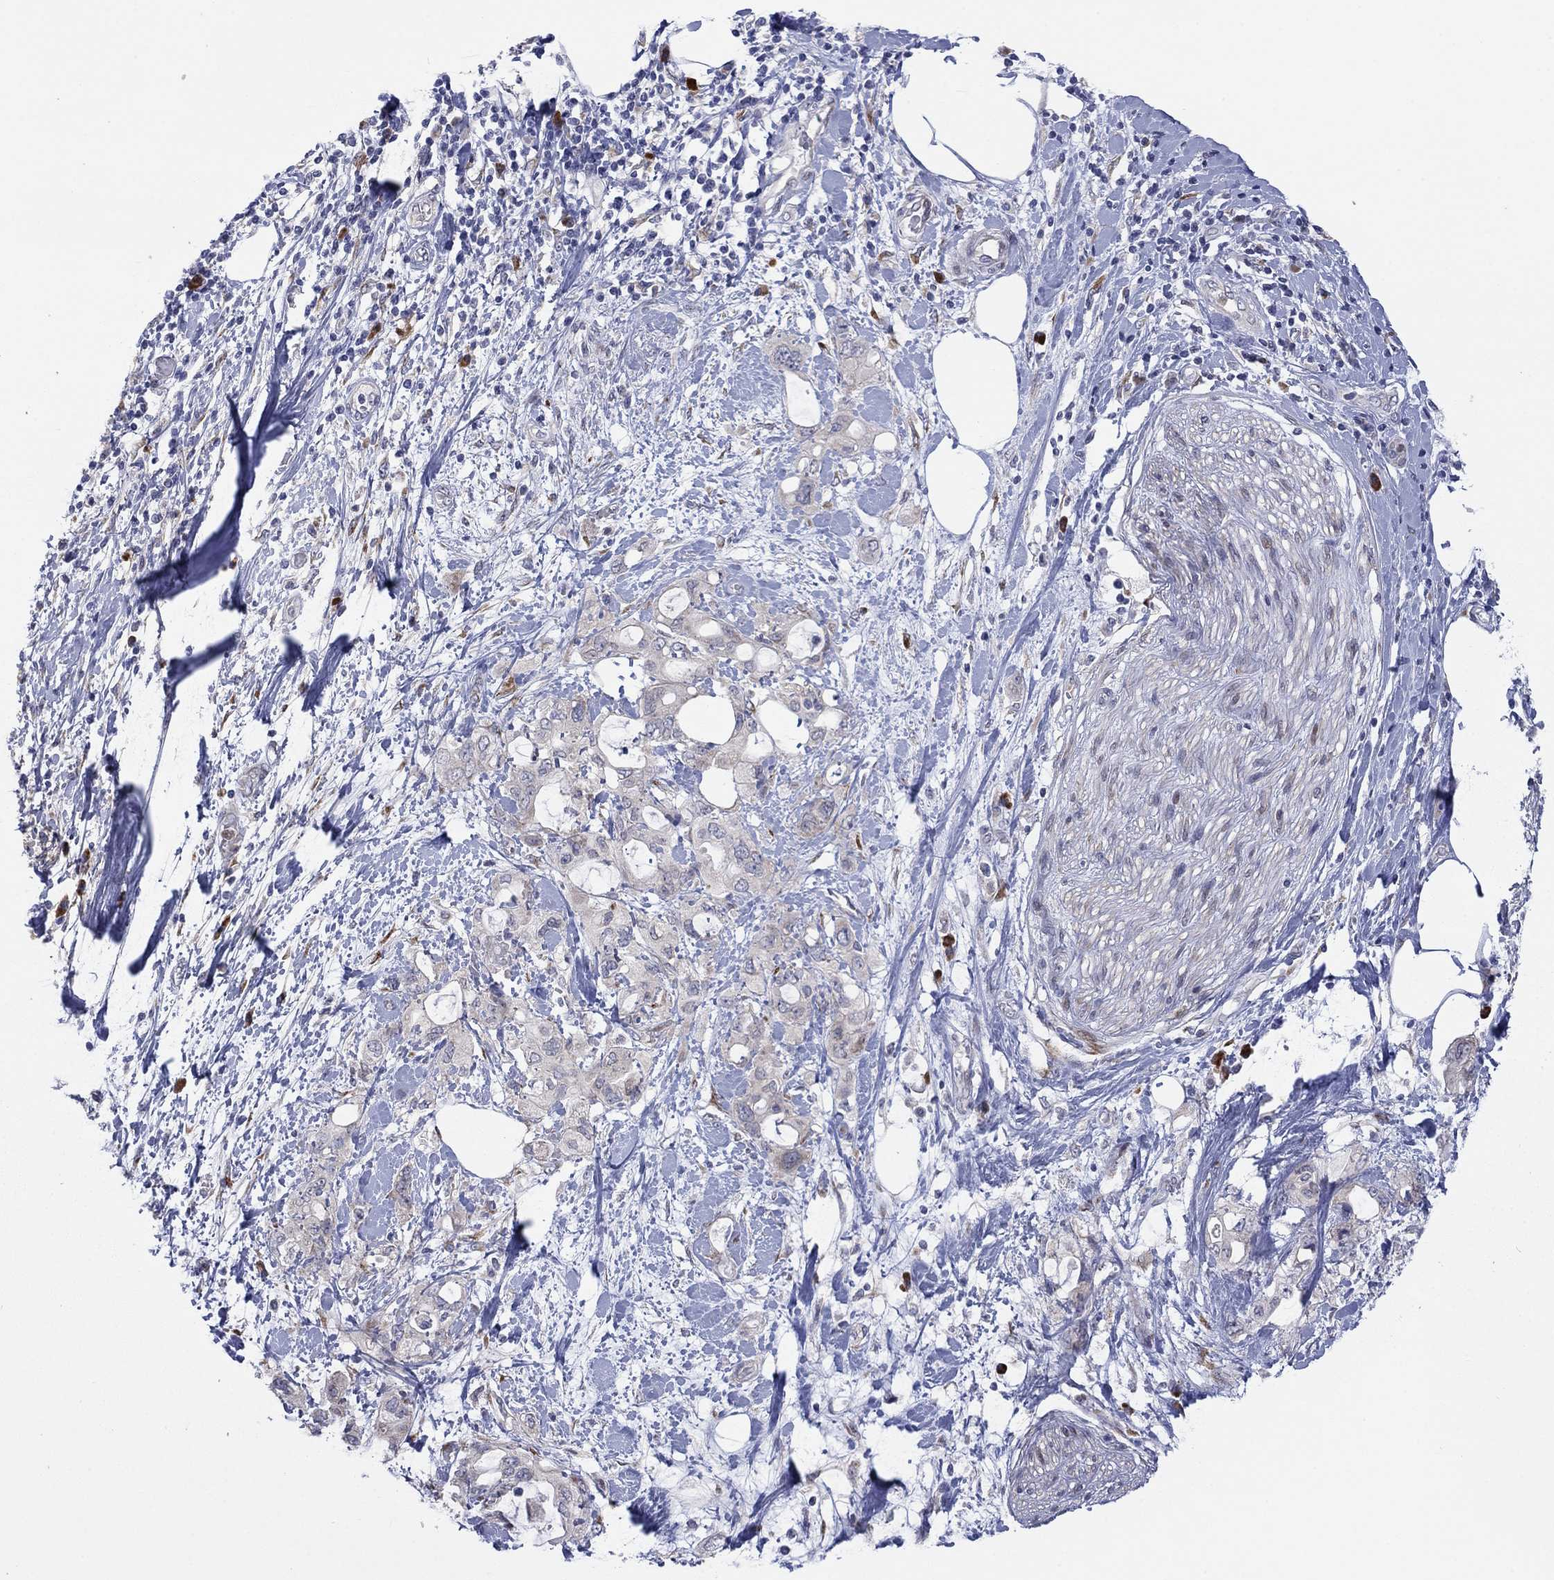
{"staining": {"intensity": "negative", "quantity": "none", "location": "none"}, "tissue": "pancreatic cancer", "cell_type": "Tumor cells", "image_type": "cancer", "snomed": [{"axis": "morphology", "description": "Adenocarcinoma, NOS"}, {"axis": "topography", "description": "Pancreas"}], "caption": "Tumor cells are negative for protein expression in human pancreatic cancer. The staining is performed using DAB brown chromogen with nuclei counter-stained in using hematoxylin.", "gene": "TTC21B", "patient": {"sex": "female", "age": 56}}